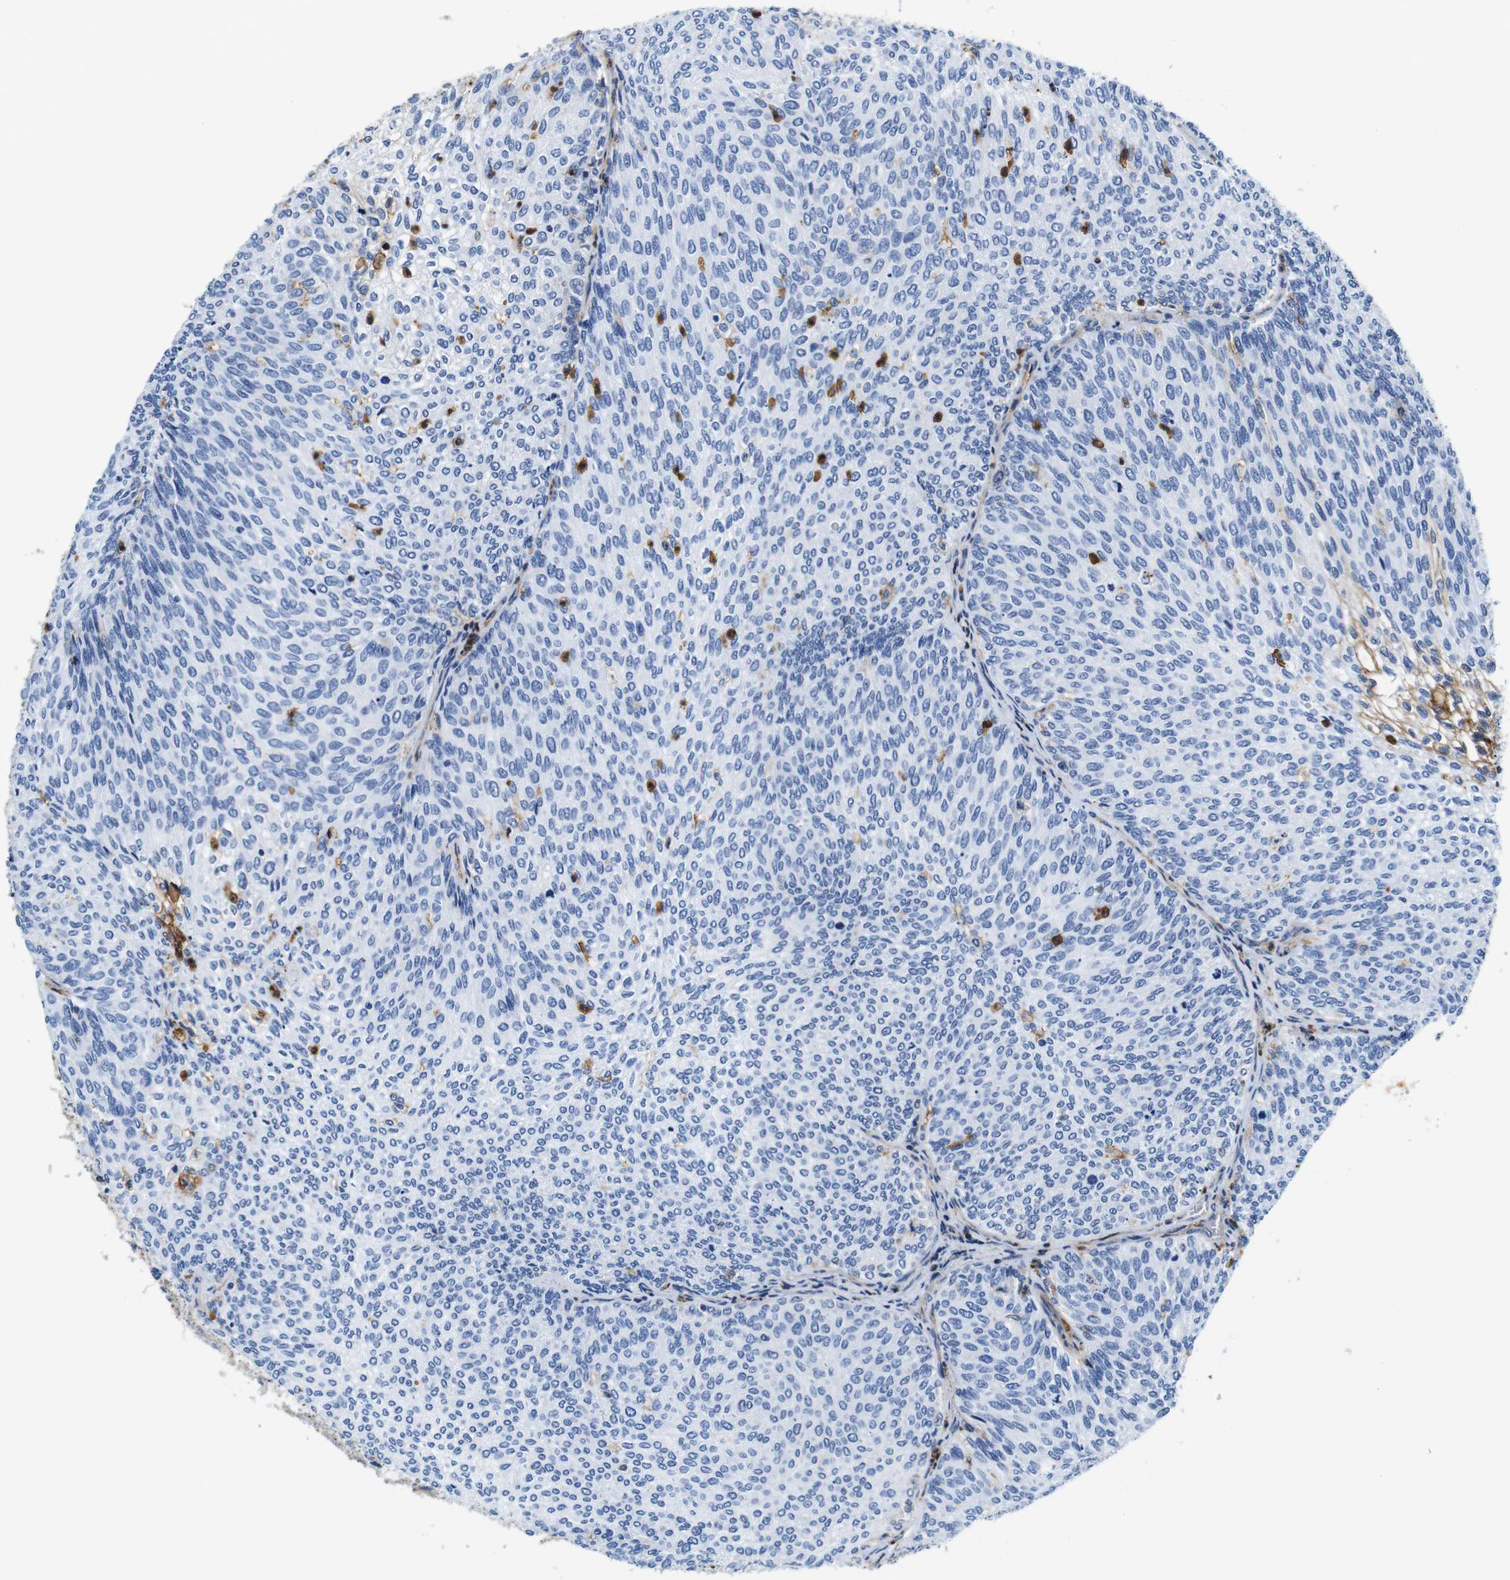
{"staining": {"intensity": "negative", "quantity": "none", "location": "none"}, "tissue": "urothelial cancer", "cell_type": "Tumor cells", "image_type": "cancer", "snomed": [{"axis": "morphology", "description": "Urothelial carcinoma, Low grade"}, {"axis": "topography", "description": "Urinary bladder"}], "caption": "An IHC micrograph of urothelial cancer is shown. There is no staining in tumor cells of urothelial cancer.", "gene": "ANXA1", "patient": {"sex": "female", "age": 79}}